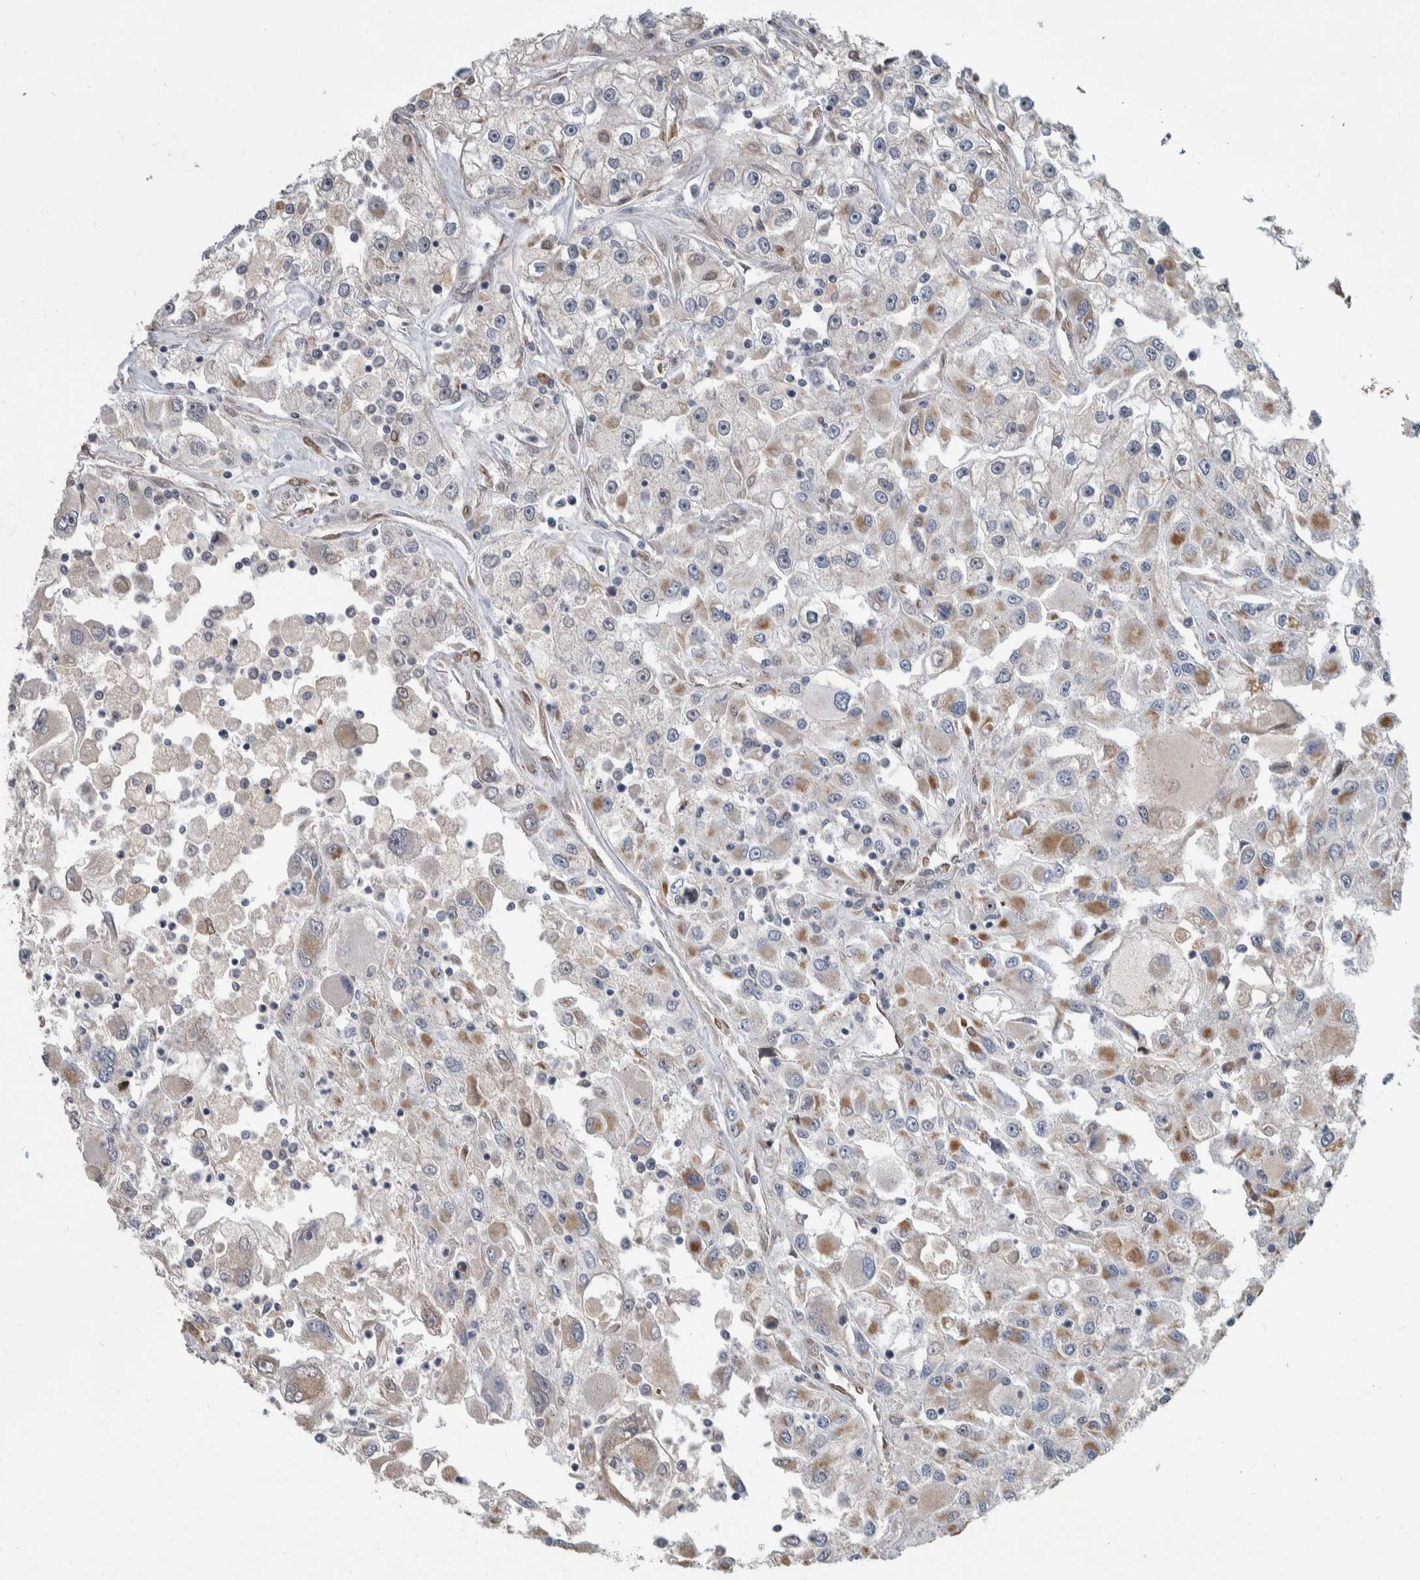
{"staining": {"intensity": "moderate", "quantity": "<25%", "location": "cytoplasmic/membranous"}, "tissue": "renal cancer", "cell_type": "Tumor cells", "image_type": "cancer", "snomed": [{"axis": "morphology", "description": "Adenocarcinoma, NOS"}, {"axis": "topography", "description": "Kidney"}], "caption": "This histopathology image displays renal adenocarcinoma stained with immunohistochemistry to label a protein in brown. The cytoplasmic/membranous of tumor cells show moderate positivity for the protein. Nuclei are counter-stained blue.", "gene": "FAM83G", "patient": {"sex": "female", "age": 52}}